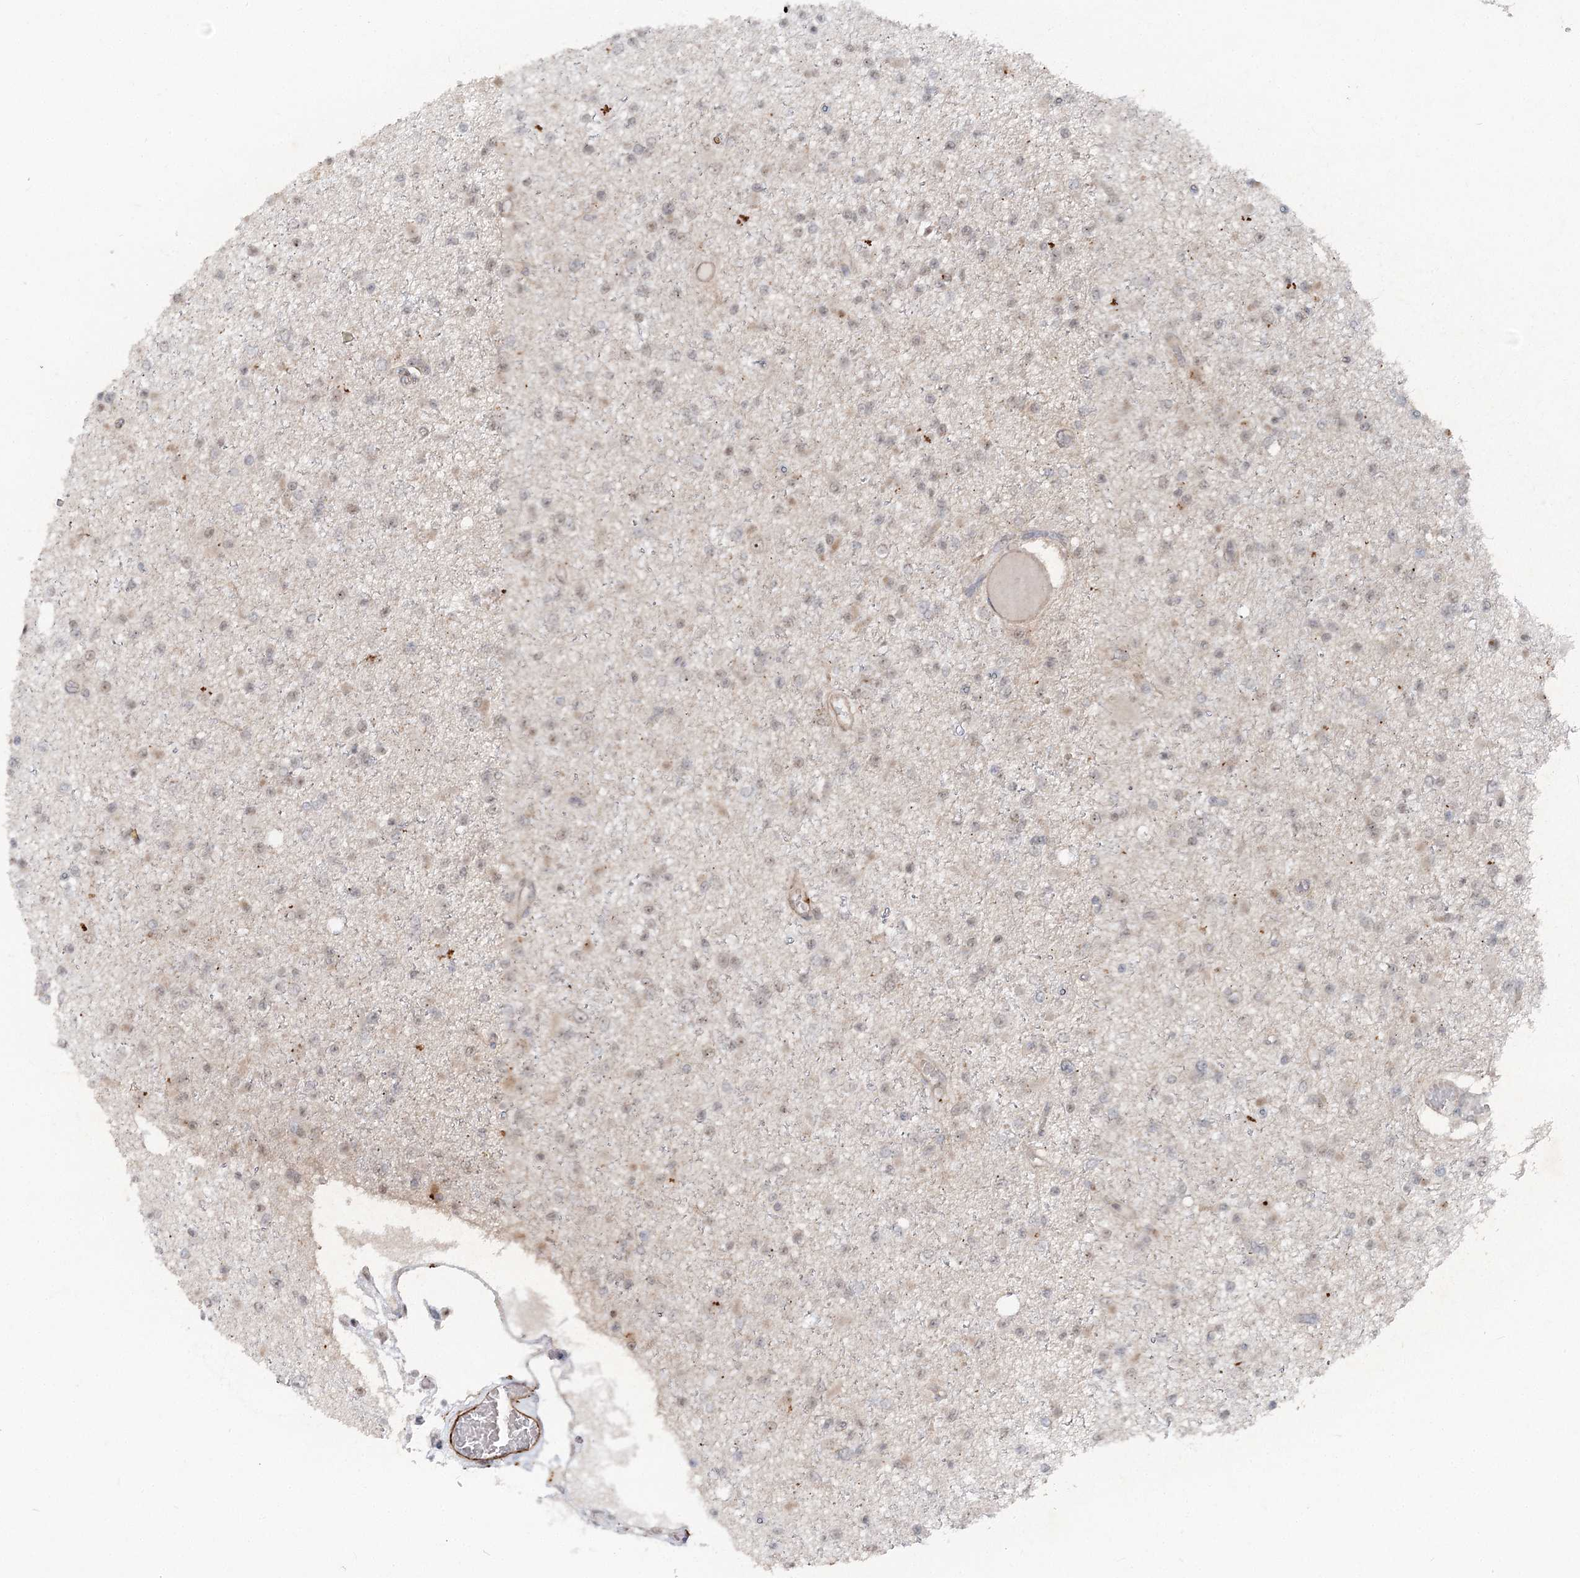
{"staining": {"intensity": "weak", "quantity": "<25%", "location": "nuclear"}, "tissue": "glioma", "cell_type": "Tumor cells", "image_type": "cancer", "snomed": [{"axis": "morphology", "description": "Glioma, malignant, Low grade"}, {"axis": "topography", "description": "Brain"}], "caption": "Immunohistochemical staining of glioma reveals no significant positivity in tumor cells. (Stains: DAB (3,3'-diaminobenzidine) IHC with hematoxylin counter stain, Microscopy: brightfield microscopy at high magnification).", "gene": "GNL3L", "patient": {"sex": "female", "age": 22}}